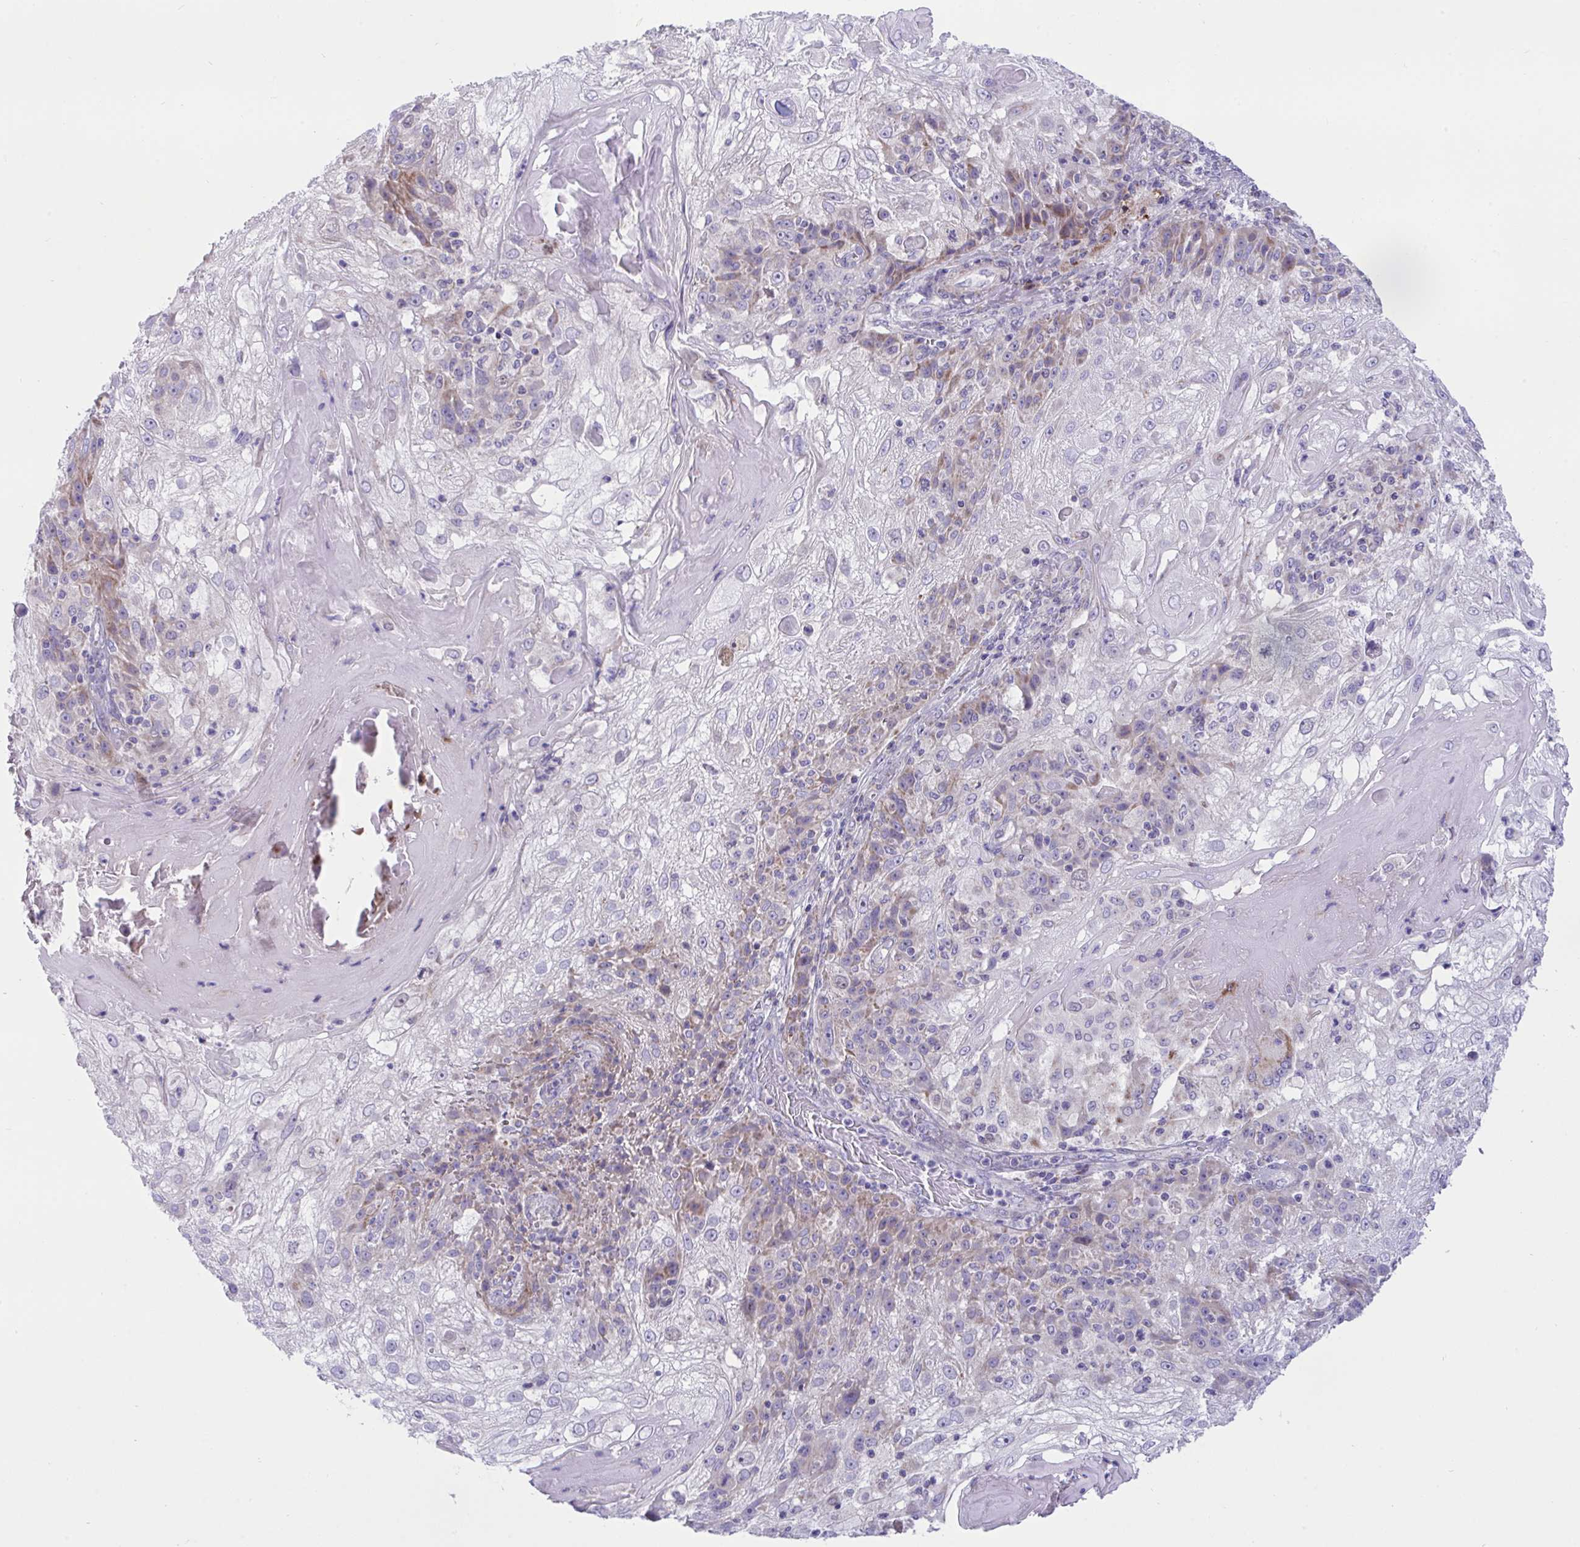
{"staining": {"intensity": "moderate", "quantity": "<25%", "location": "cytoplasmic/membranous"}, "tissue": "skin cancer", "cell_type": "Tumor cells", "image_type": "cancer", "snomed": [{"axis": "morphology", "description": "Normal tissue, NOS"}, {"axis": "morphology", "description": "Squamous cell carcinoma, NOS"}, {"axis": "topography", "description": "Skin"}], "caption": "A brown stain labels moderate cytoplasmic/membranous staining of a protein in human skin squamous cell carcinoma tumor cells. (Stains: DAB in brown, nuclei in blue, Microscopy: brightfield microscopy at high magnification).", "gene": "DTX3", "patient": {"sex": "female", "age": 83}}